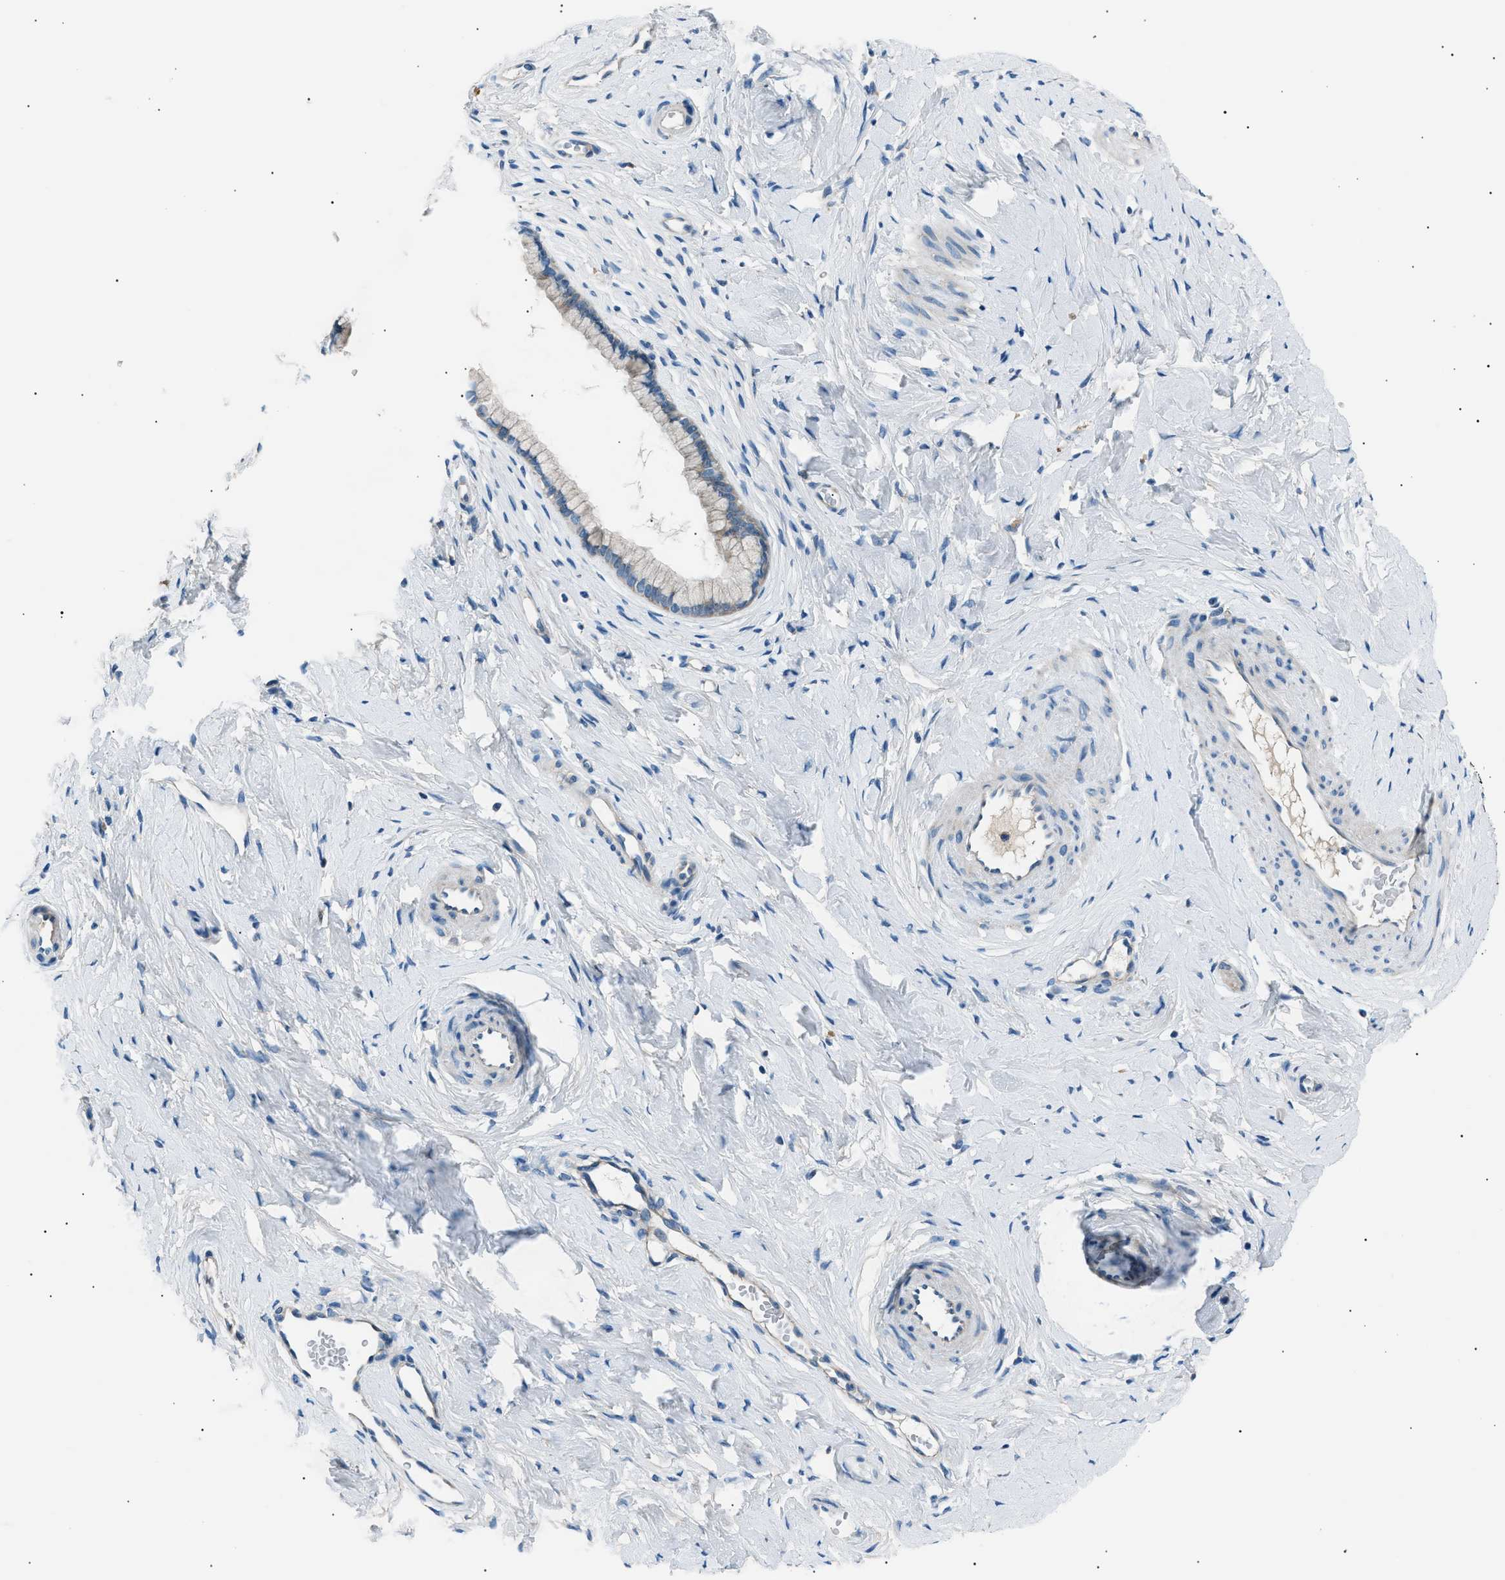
{"staining": {"intensity": "negative", "quantity": "none", "location": "none"}, "tissue": "cervix", "cell_type": "Glandular cells", "image_type": "normal", "snomed": [{"axis": "morphology", "description": "Normal tissue, NOS"}, {"axis": "topography", "description": "Cervix"}], "caption": "Immunohistochemistry (IHC) histopathology image of normal cervix: human cervix stained with DAB shows no significant protein positivity in glandular cells.", "gene": "LRRC37B", "patient": {"sex": "female", "age": 65}}